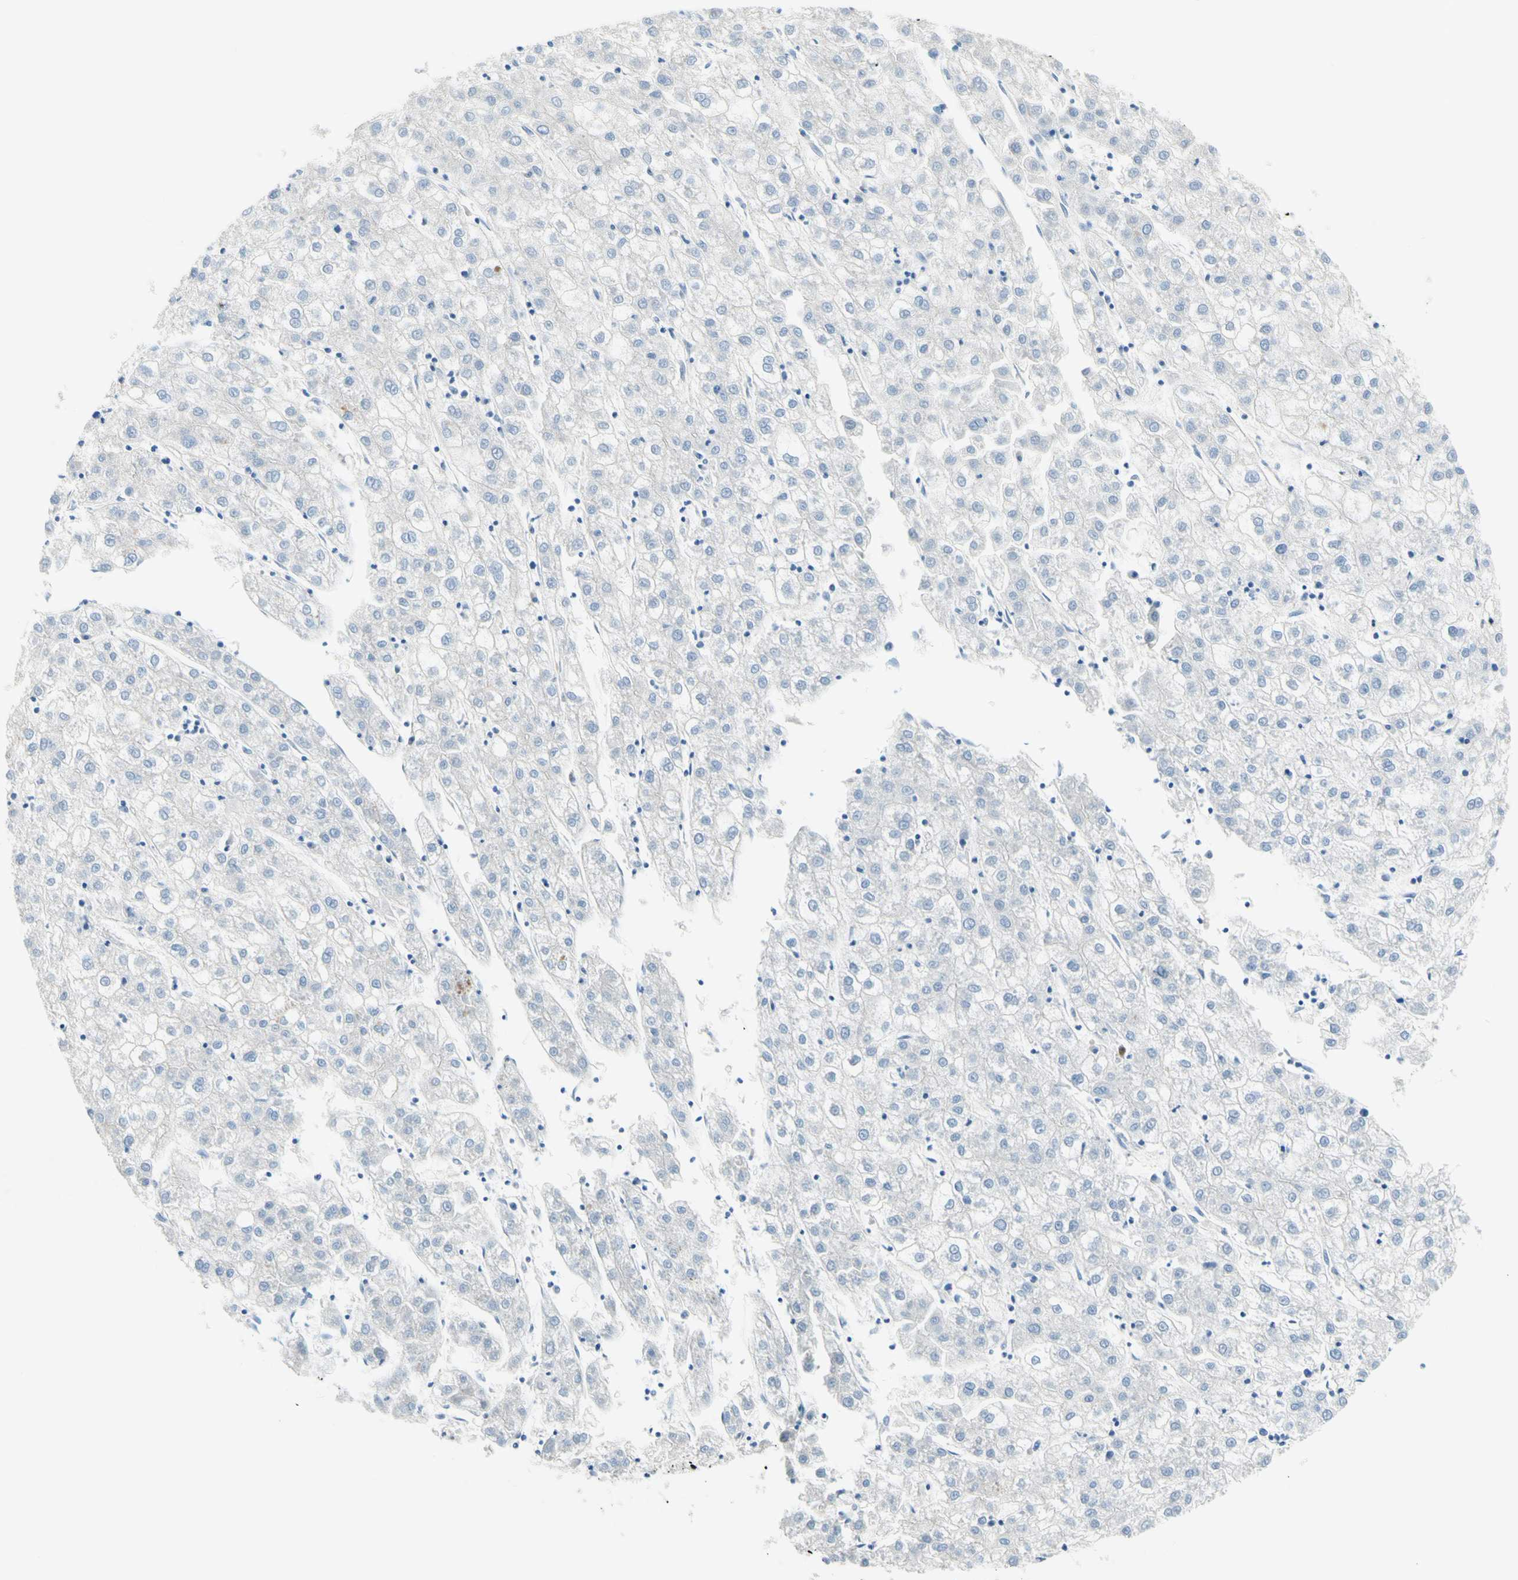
{"staining": {"intensity": "negative", "quantity": "none", "location": "none"}, "tissue": "liver cancer", "cell_type": "Tumor cells", "image_type": "cancer", "snomed": [{"axis": "morphology", "description": "Carcinoma, Hepatocellular, NOS"}, {"axis": "topography", "description": "Liver"}], "caption": "Photomicrograph shows no significant protein expression in tumor cells of hepatocellular carcinoma (liver).", "gene": "TRAF2", "patient": {"sex": "male", "age": 72}}